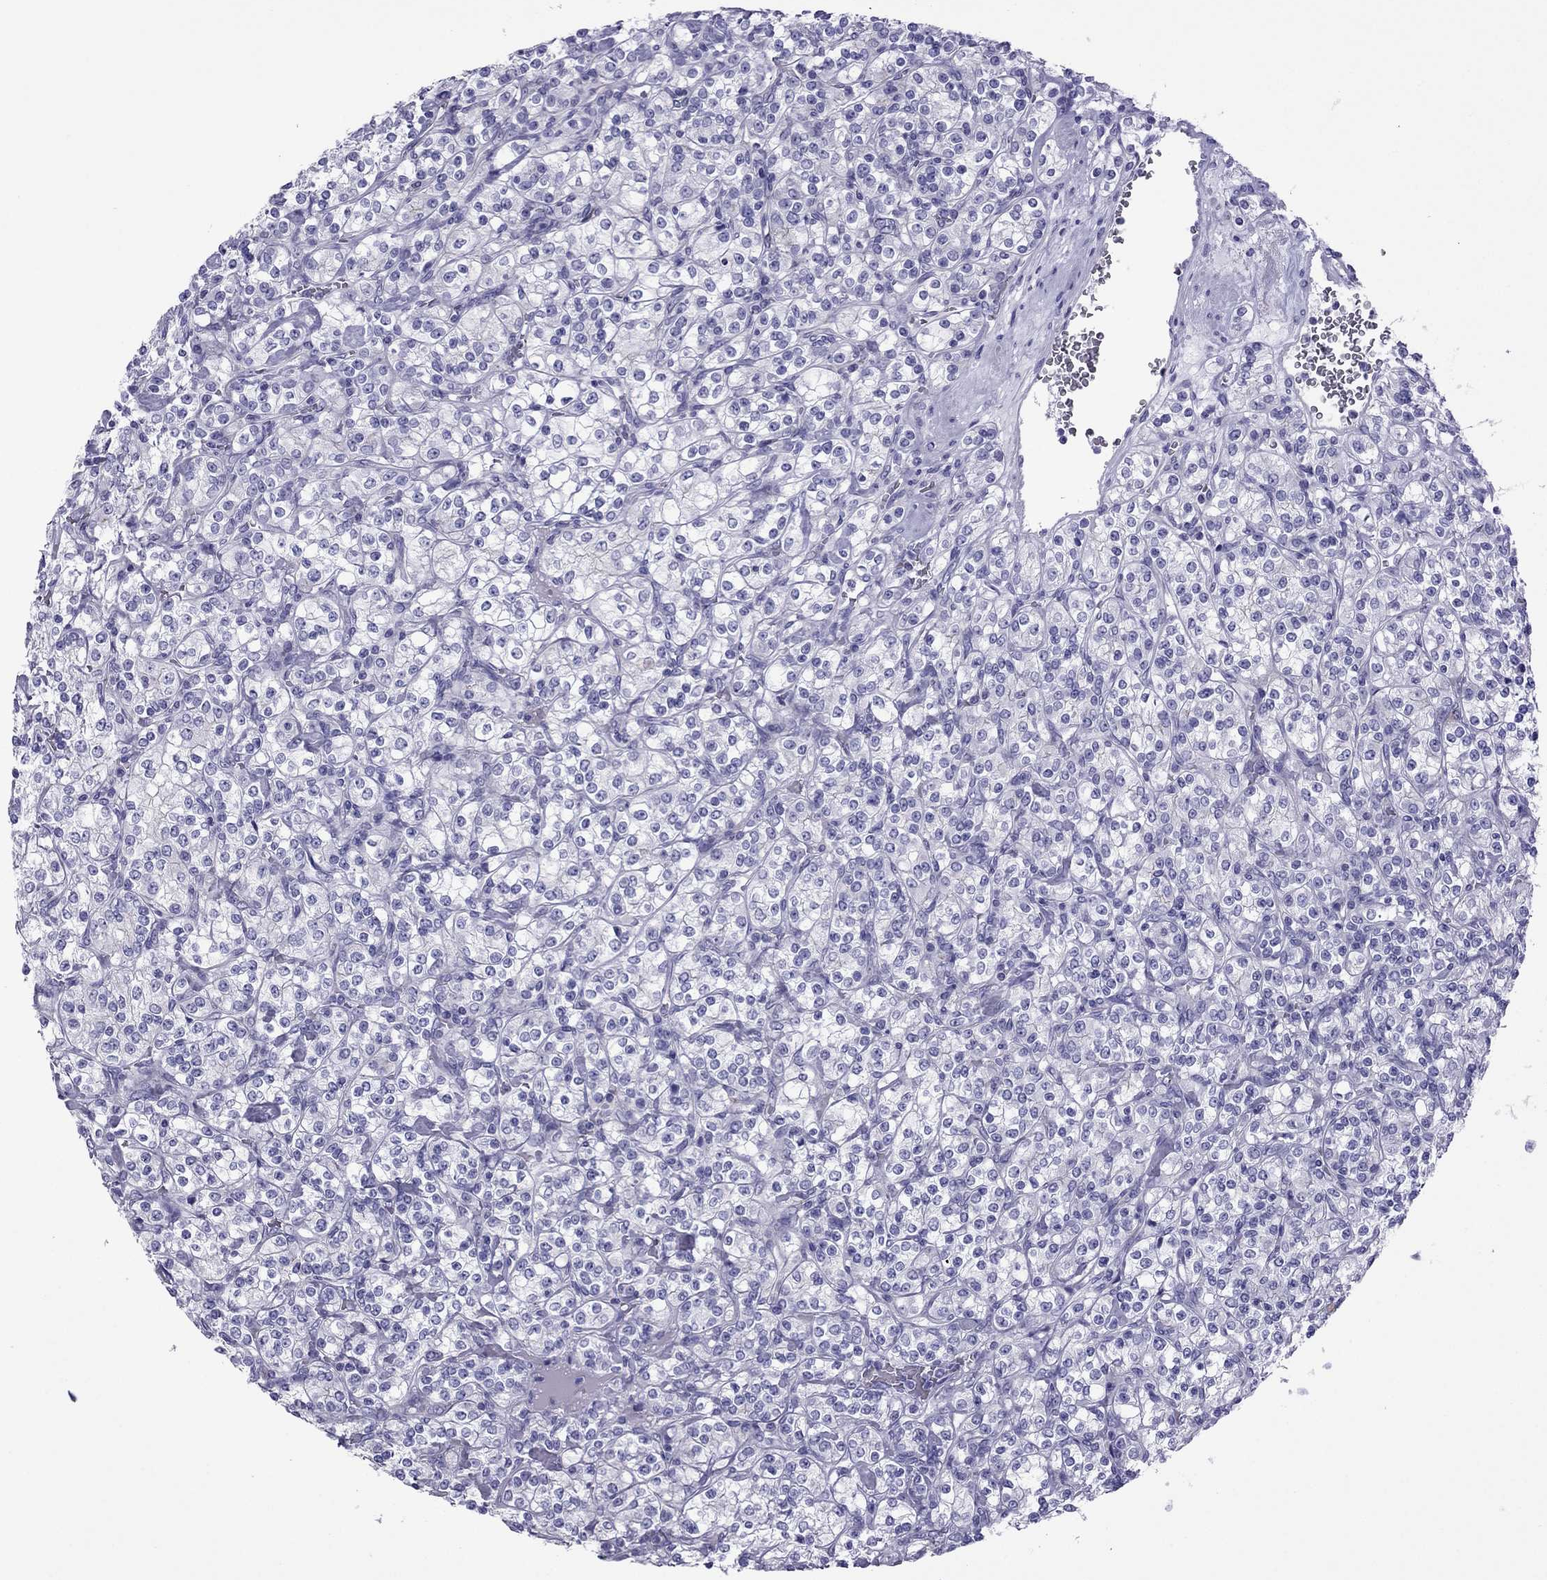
{"staining": {"intensity": "negative", "quantity": "none", "location": "none"}, "tissue": "renal cancer", "cell_type": "Tumor cells", "image_type": "cancer", "snomed": [{"axis": "morphology", "description": "Adenocarcinoma, NOS"}, {"axis": "topography", "description": "Kidney"}], "caption": "Immunohistochemistry (IHC) of human renal adenocarcinoma shows no positivity in tumor cells.", "gene": "MYL11", "patient": {"sex": "male", "age": 77}}